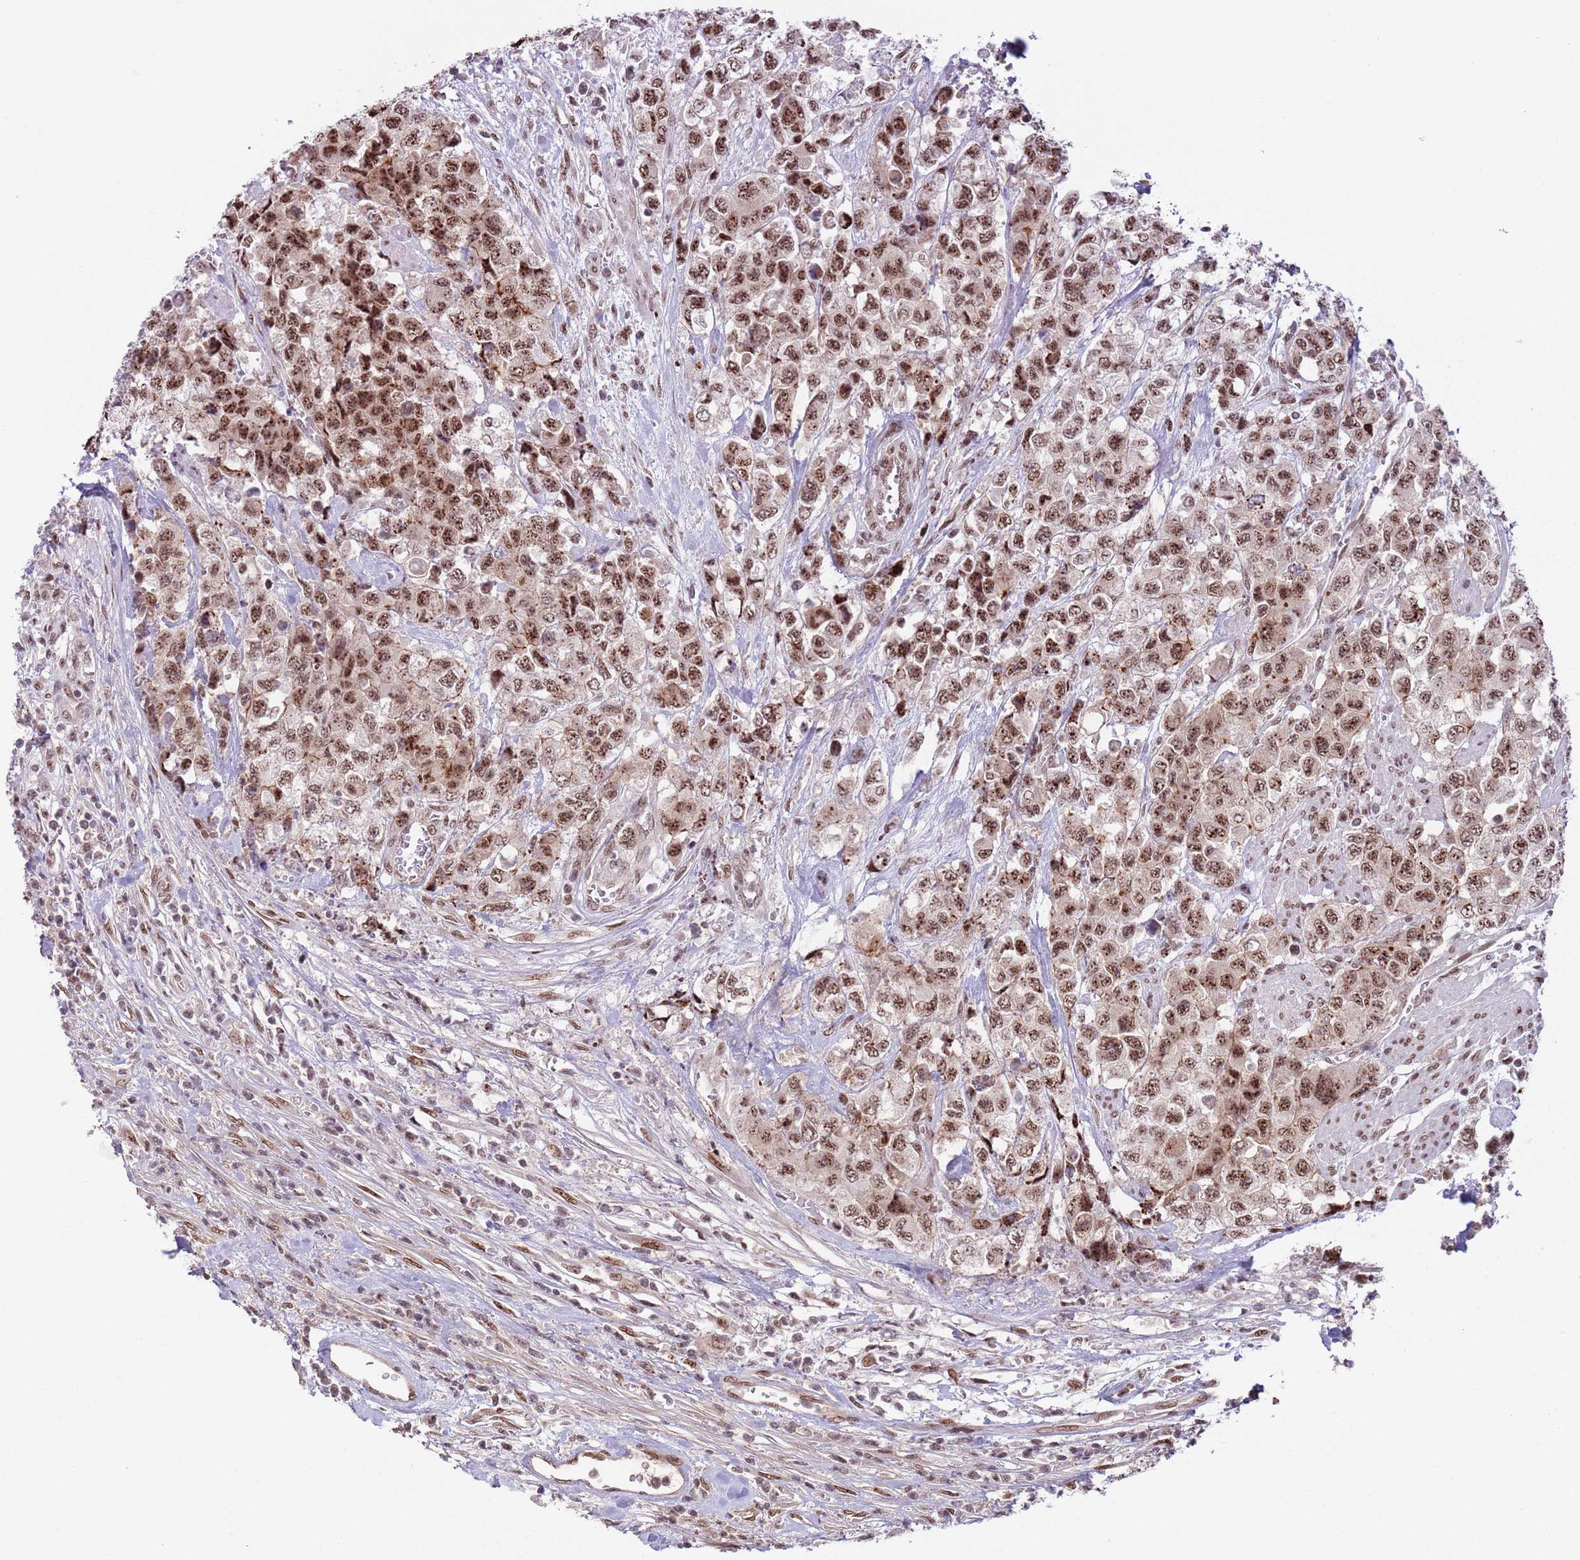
{"staining": {"intensity": "moderate", "quantity": ">75%", "location": "nuclear"}, "tissue": "urothelial cancer", "cell_type": "Tumor cells", "image_type": "cancer", "snomed": [{"axis": "morphology", "description": "Urothelial carcinoma, High grade"}, {"axis": "topography", "description": "Urinary bladder"}], "caption": "This micrograph displays IHC staining of urothelial cancer, with medium moderate nuclear positivity in approximately >75% of tumor cells.", "gene": "SIPA1L3", "patient": {"sex": "female", "age": 78}}